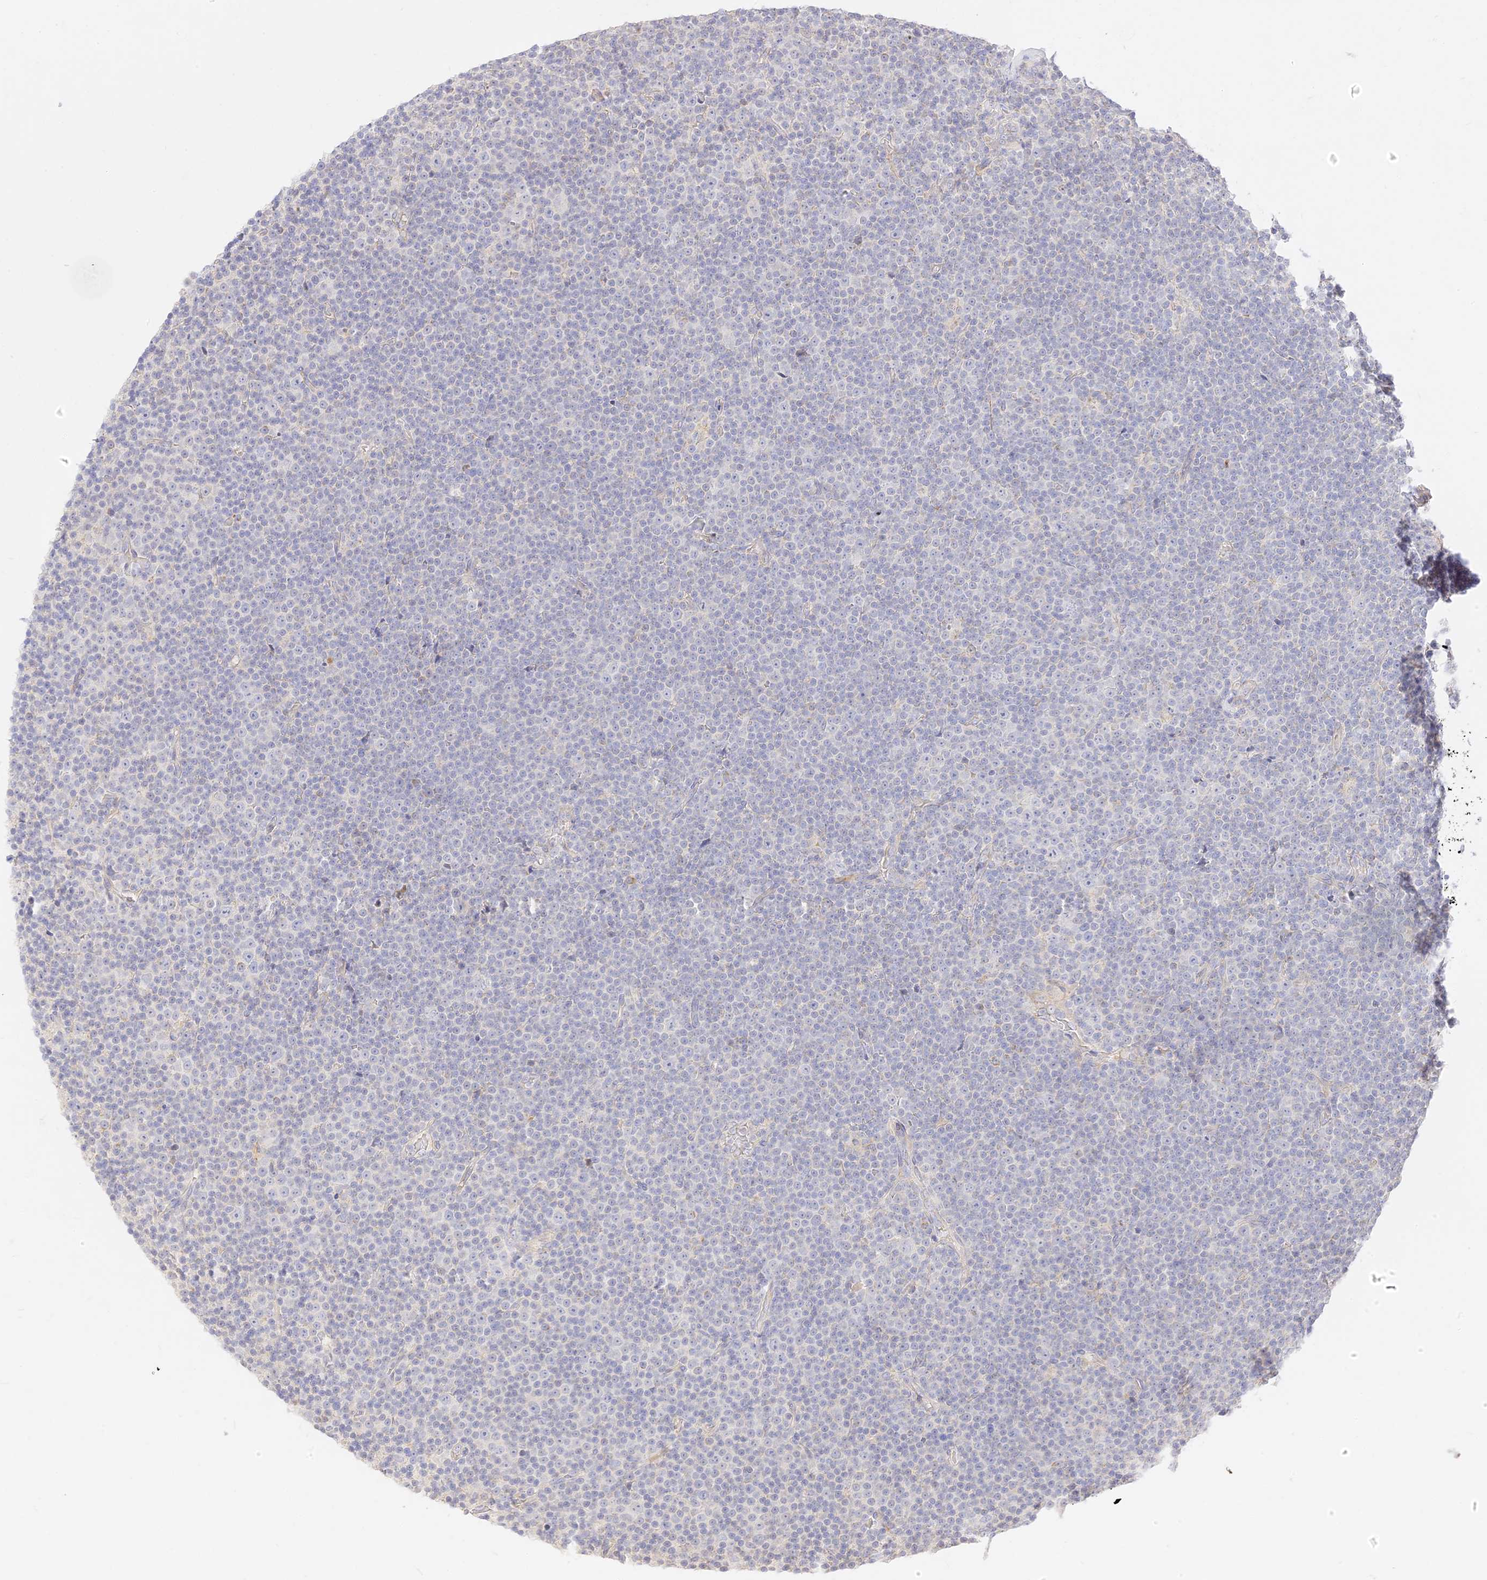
{"staining": {"intensity": "negative", "quantity": "none", "location": "none"}, "tissue": "lymphoma", "cell_type": "Tumor cells", "image_type": "cancer", "snomed": [{"axis": "morphology", "description": "Malignant lymphoma, non-Hodgkin's type, Low grade"}, {"axis": "topography", "description": "Lymph node"}], "caption": "Photomicrograph shows no protein expression in tumor cells of lymphoma tissue. The staining was performed using DAB (3,3'-diaminobenzidine) to visualize the protein expression in brown, while the nuclei were stained in blue with hematoxylin (Magnification: 20x).", "gene": "LRRC15", "patient": {"sex": "female", "age": 67}}